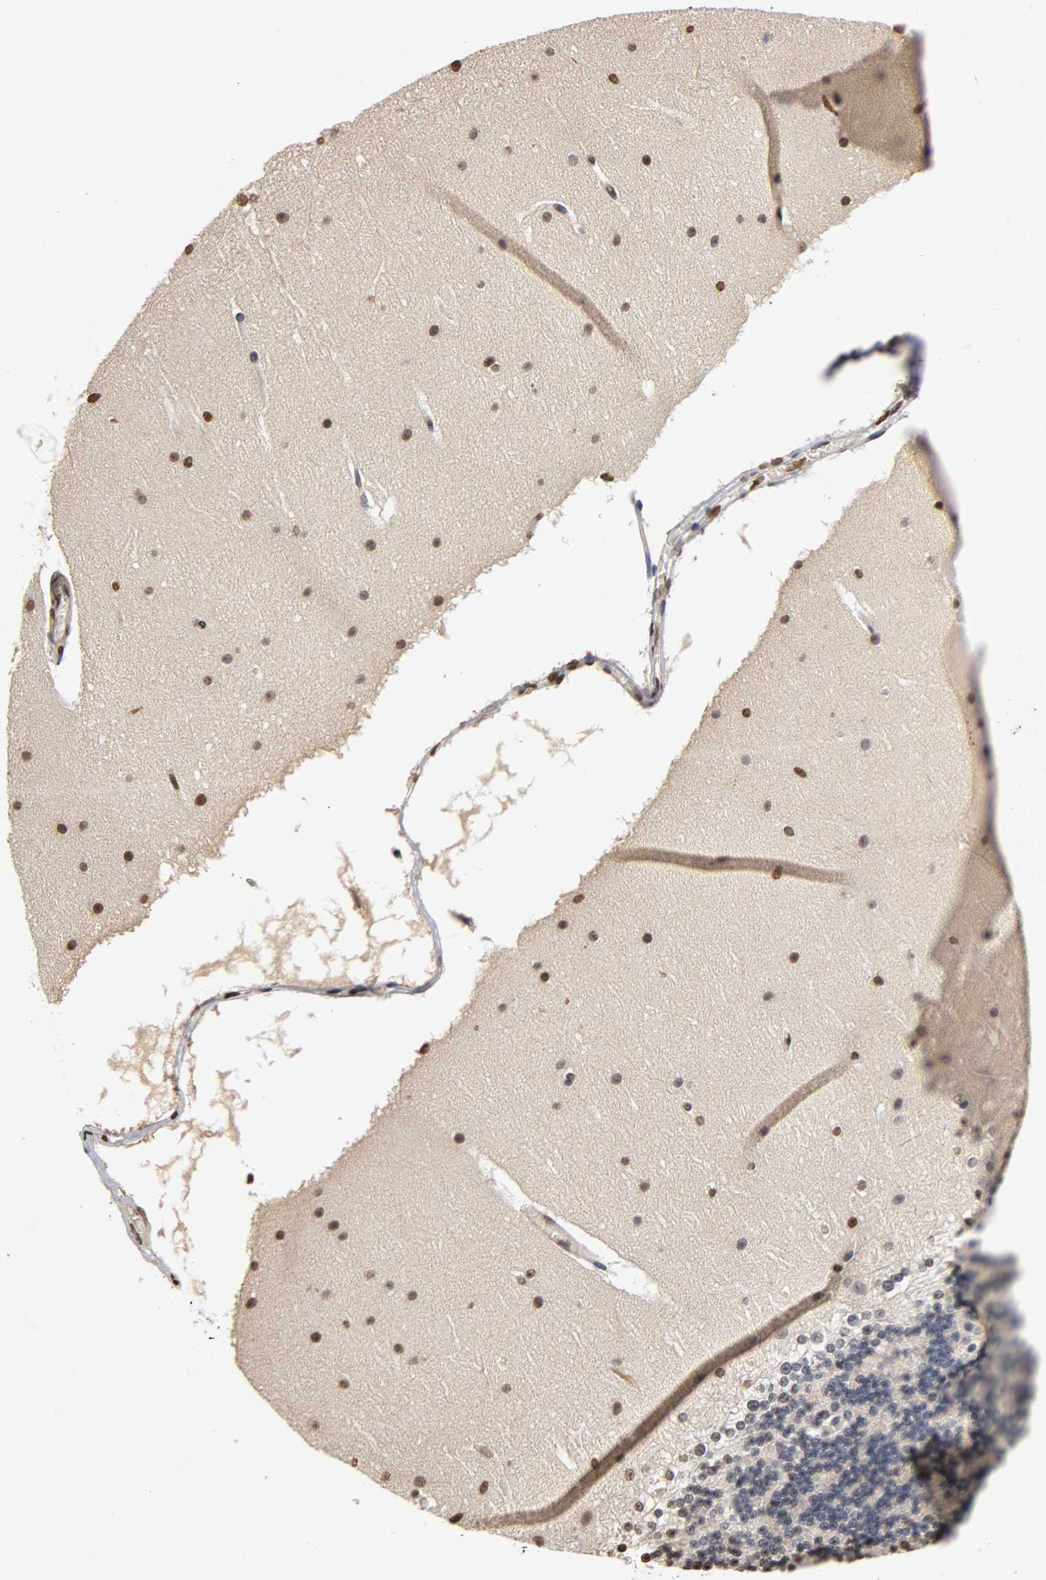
{"staining": {"intensity": "weak", "quantity": "<25%", "location": "nuclear"}, "tissue": "cerebellum", "cell_type": "Cells in granular layer", "image_type": "normal", "snomed": [{"axis": "morphology", "description": "Normal tissue, NOS"}, {"axis": "topography", "description": "Cerebellum"}], "caption": "A photomicrograph of human cerebellum is negative for staining in cells in granular layer. (DAB (3,3'-diaminobenzidine) IHC visualized using brightfield microscopy, high magnification).", "gene": "ERCC2", "patient": {"sex": "female", "age": 19}}